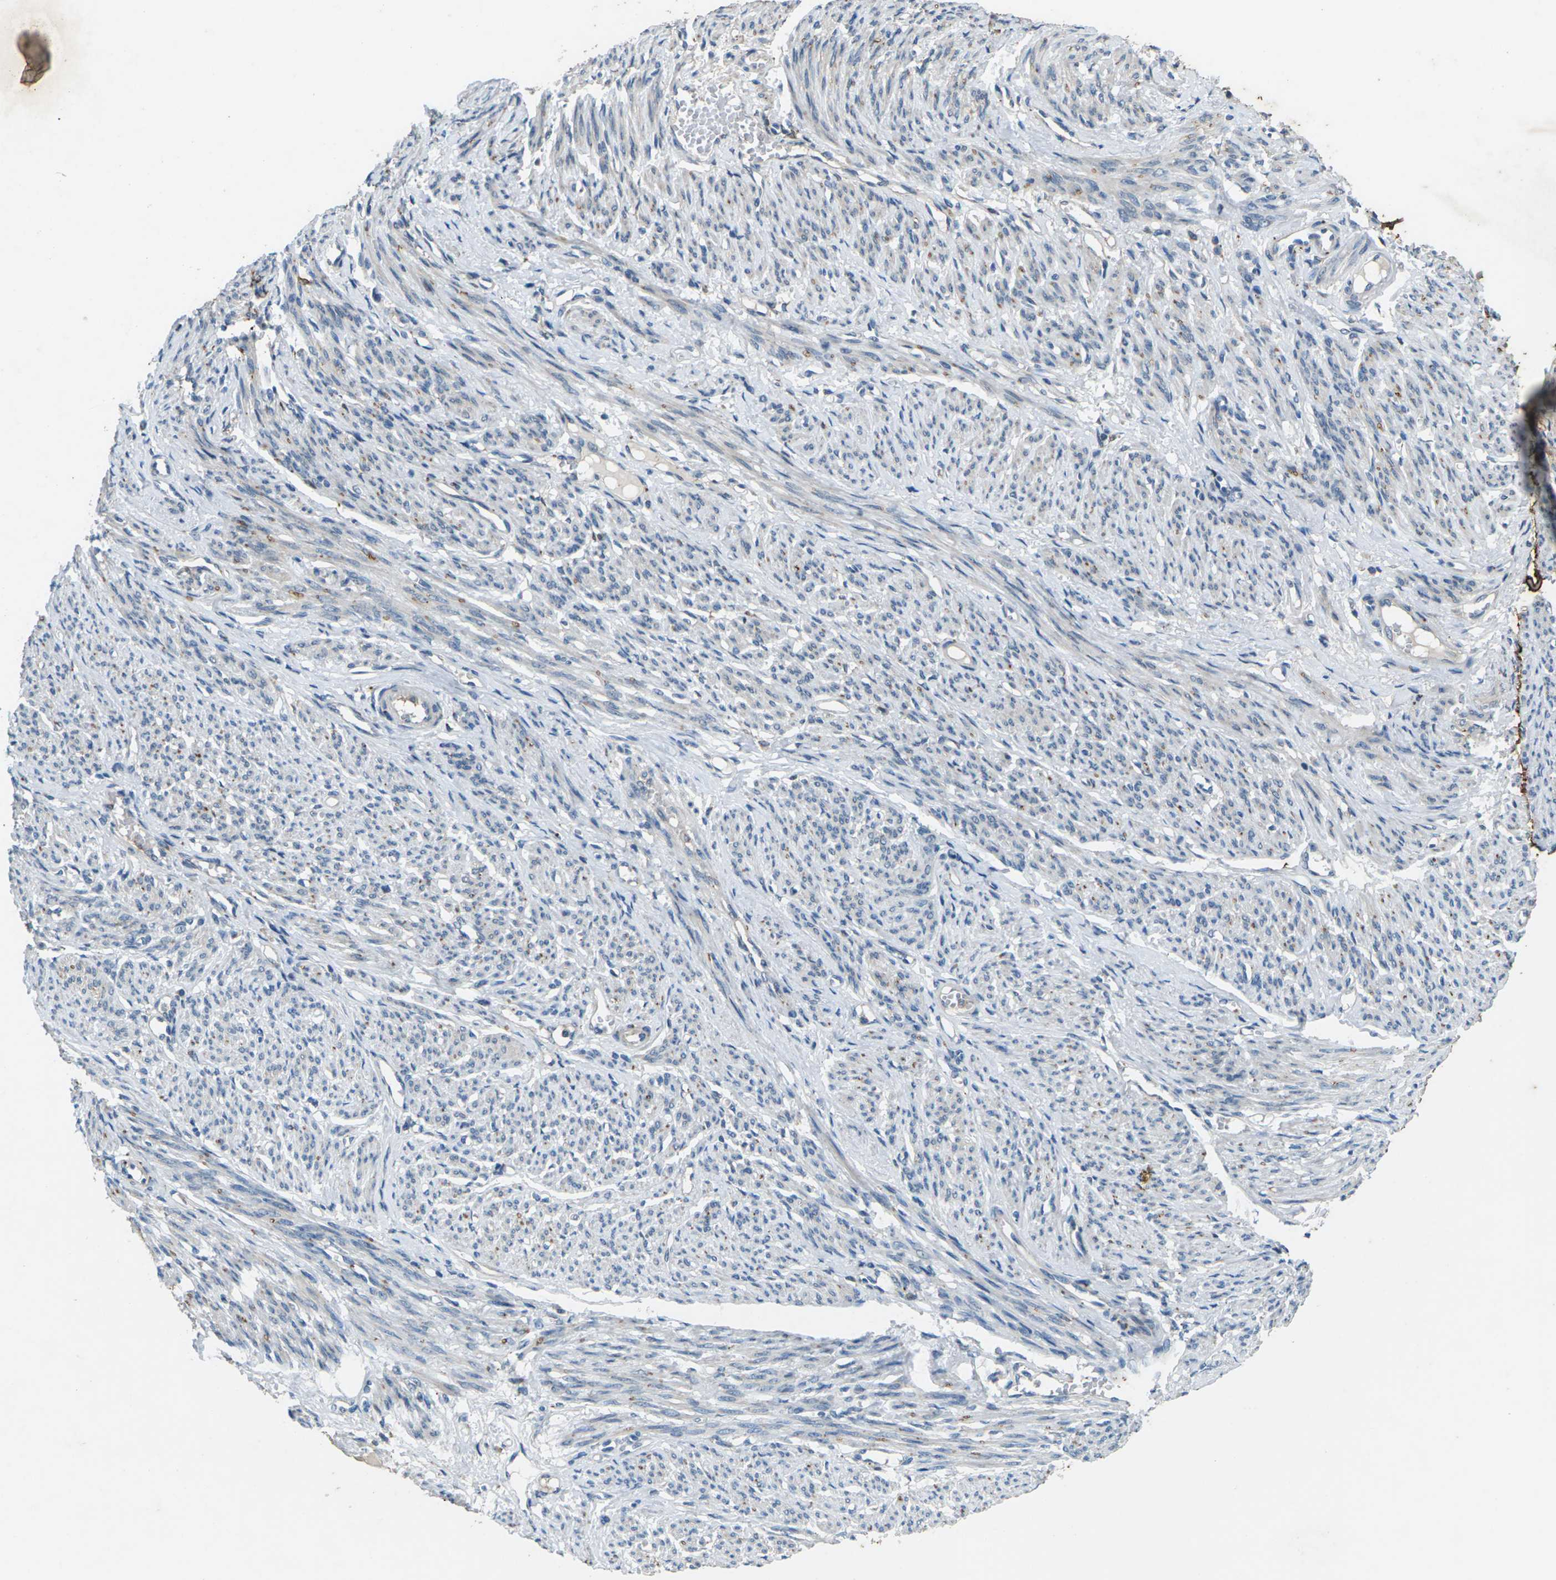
{"staining": {"intensity": "moderate", "quantity": "<25%", "location": "cytoplasmic/membranous"}, "tissue": "smooth muscle", "cell_type": "Smooth muscle cells", "image_type": "normal", "snomed": [{"axis": "morphology", "description": "Normal tissue, NOS"}, {"axis": "topography", "description": "Smooth muscle"}], "caption": "Approximately <25% of smooth muscle cells in benign human smooth muscle demonstrate moderate cytoplasmic/membranous protein expression as visualized by brown immunohistochemical staining.", "gene": "SIGLEC14", "patient": {"sex": "female", "age": 65}}